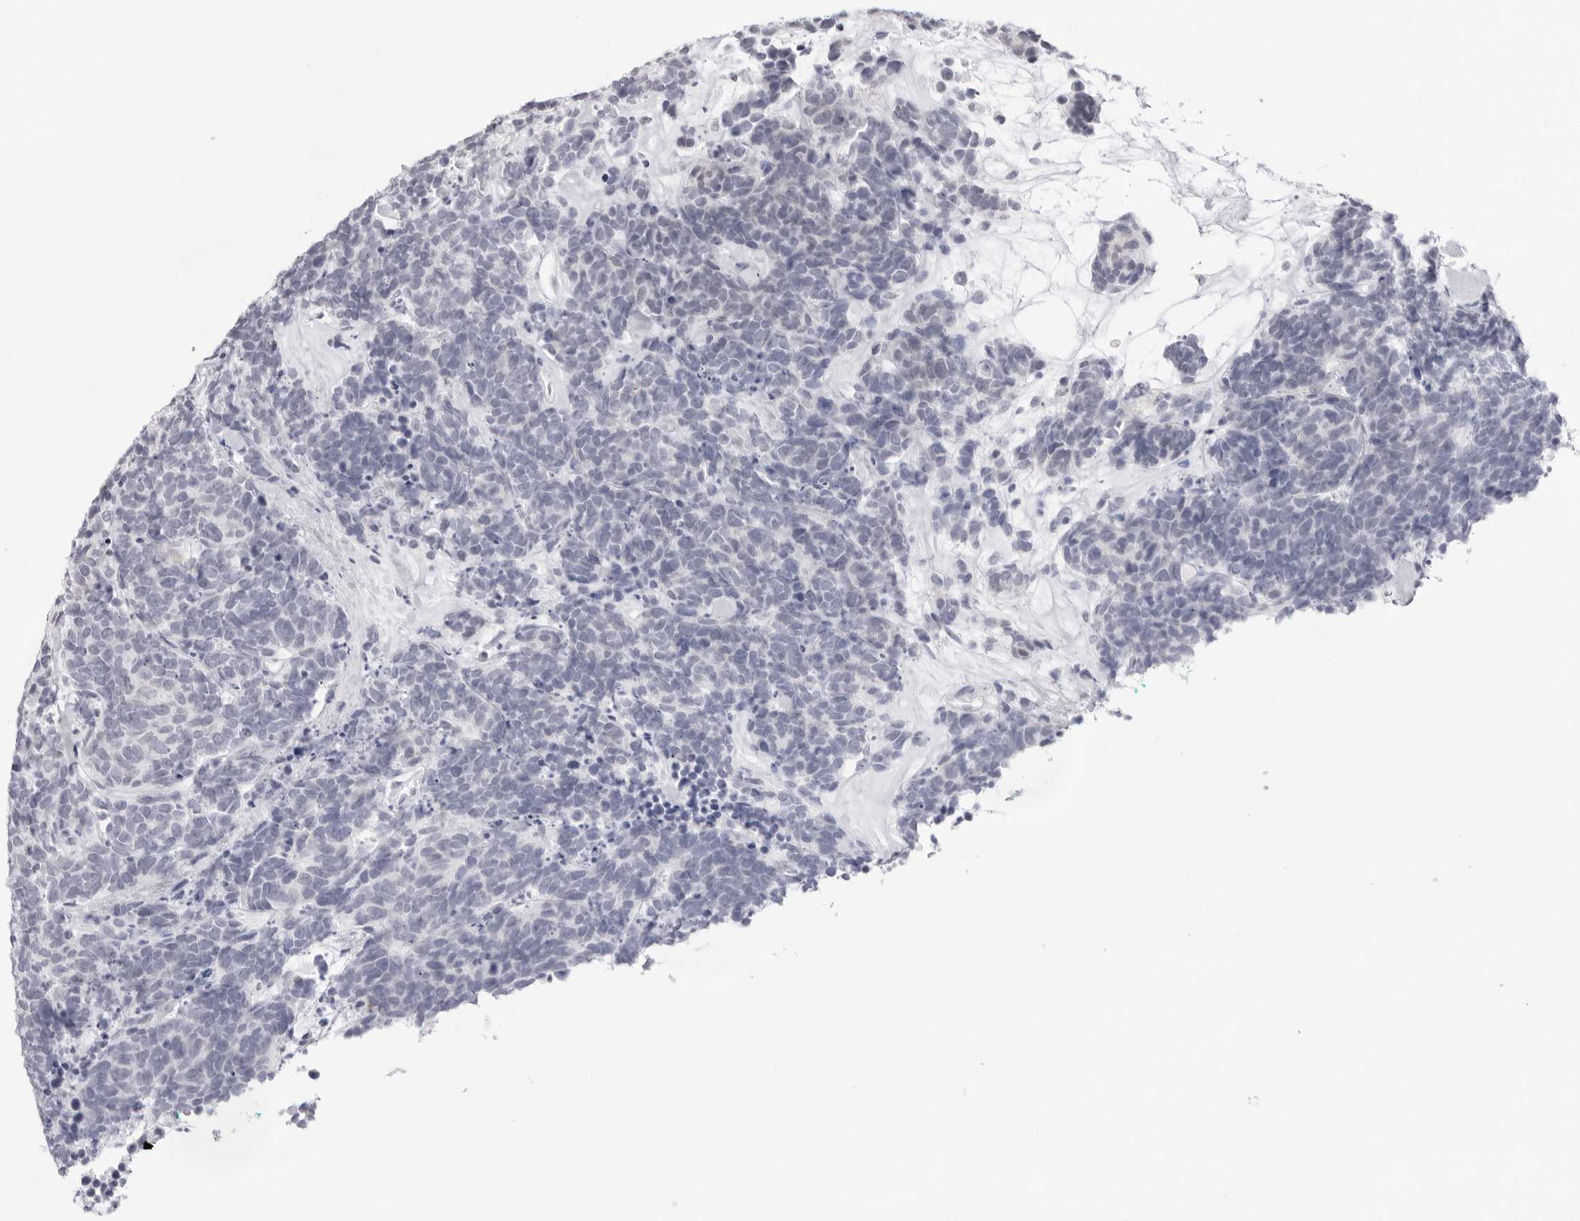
{"staining": {"intensity": "negative", "quantity": "none", "location": "none"}, "tissue": "carcinoid", "cell_type": "Tumor cells", "image_type": "cancer", "snomed": [{"axis": "morphology", "description": "Carcinoma, NOS"}, {"axis": "morphology", "description": "Carcinoid, malignant, NOS"}, {"axis": "topography", "description": "Urinary bladder"}], "caption": "The histopathology image shows no significant staining in tumor cells of carcinoid.", "gene": "KLK12", "patient": {"sex": "male", "age": 57}}